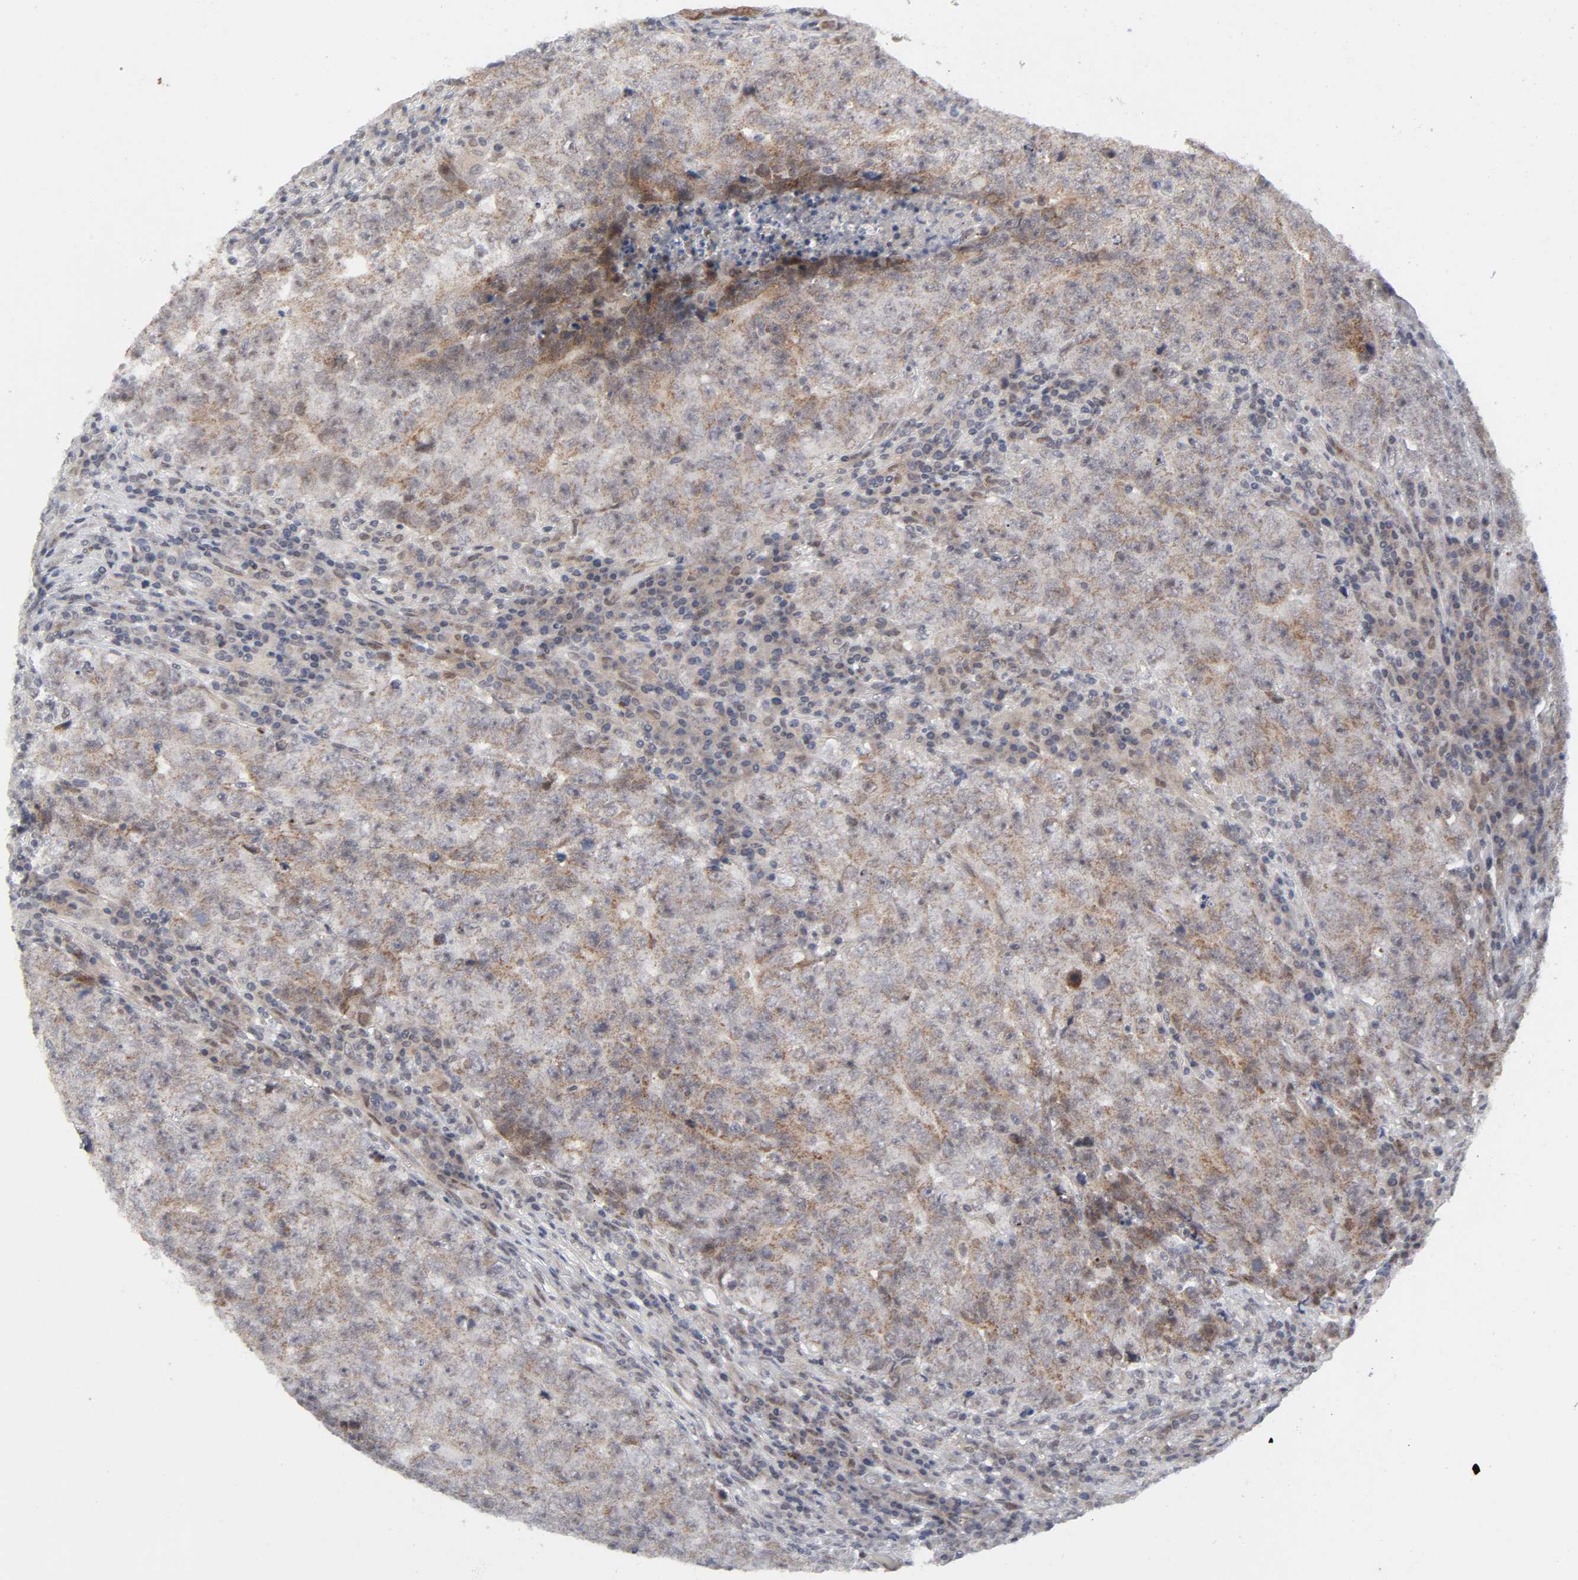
{"staining": {"intensity": "weak", "quantity": ">75%", "location": "cytoplasmic/membranous"}, "tissue": "testis cancer", "cell_type": "Tumor cells", "image_type": "cancer", "snomed": [{"axis": "morphology", "description": "Necrosis, NOS"}, {"axis": "morphology", "description": "Carcinoma, Embryonal, NOS"}, {"axis": "topography", "description": "Testis"}], "caption": "This photomicrograph shows embryonal carcinoma (testis) stained with IHC to label a protein in brown. The cytoplasmic/membranous of tumor cells show weak positivity for the protein. Nuclei are counter-stained blue.", "gene": "ZKSCAN8", "patient": {"sex": "male", "age": 19}}